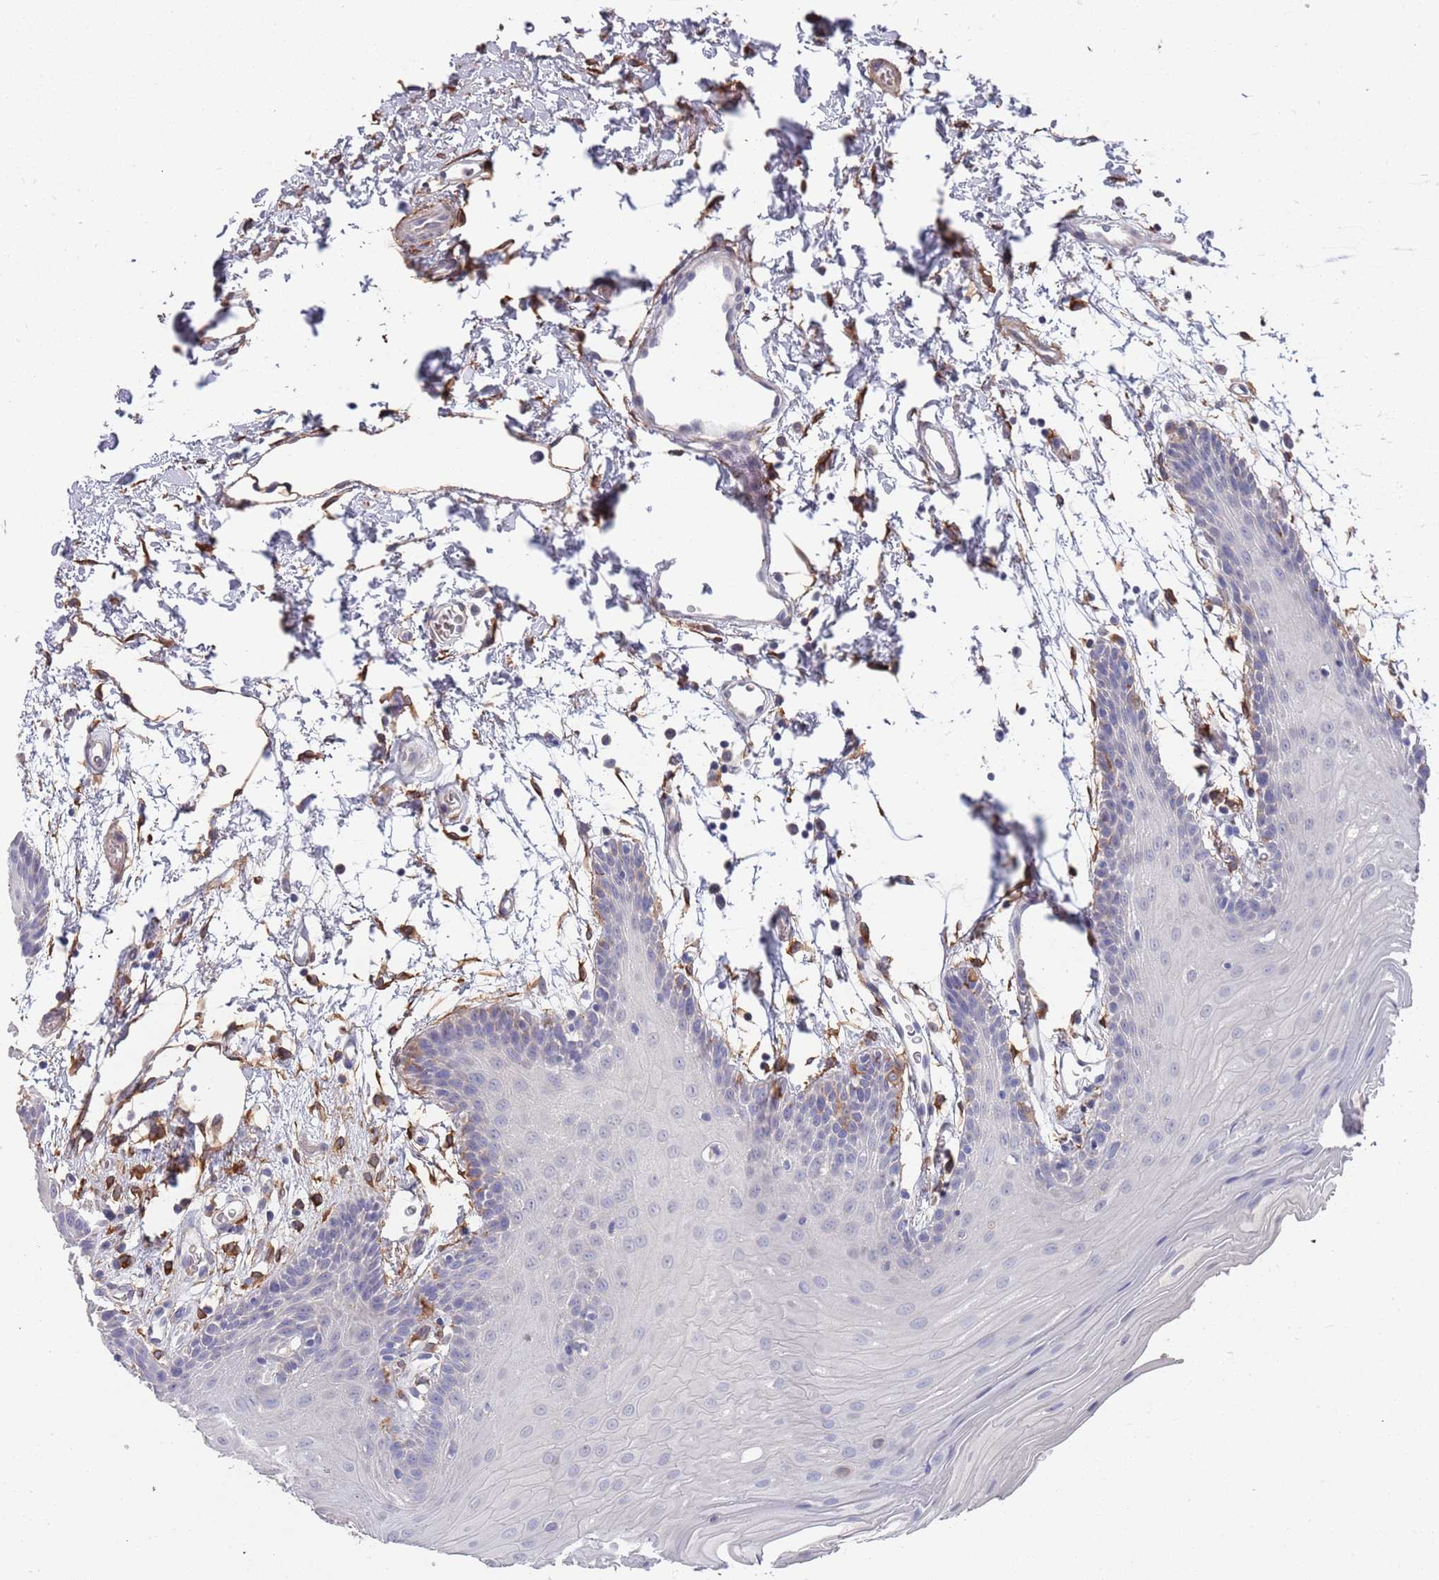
{"staining": {"intensity": "negative", "quantity": "none", "location": "none"}, "tissue": "oral mucosa", "cell_type": "Squamous epithelial cells", "image_type": "normal", "snomed": [{"axis": "morphology", "description": "Normal tissue, NOS"}, {"axis": "topography", "description": "Skeletal muscle"}, {"axis": "topography", "description": "Oral tissue"}, {"axis": "topography", "description": "Salivary gland"}, {"axis": "topography", "description": "Peripheral nerve tissue"}], "caption": "High power microscopy photomicrograph of an immunohistochemistry (IHC) photomicrograph of benign oral mucosa, revealing no significant positivity in squamous epithelial cells. (Brightfield microscopy of DAB (3,3'-diaminobenzidine) immunohistochemistry (IHC) at high magnification).", "gene": "ANK2", "patient": {"sex": "male", "age": 54}}